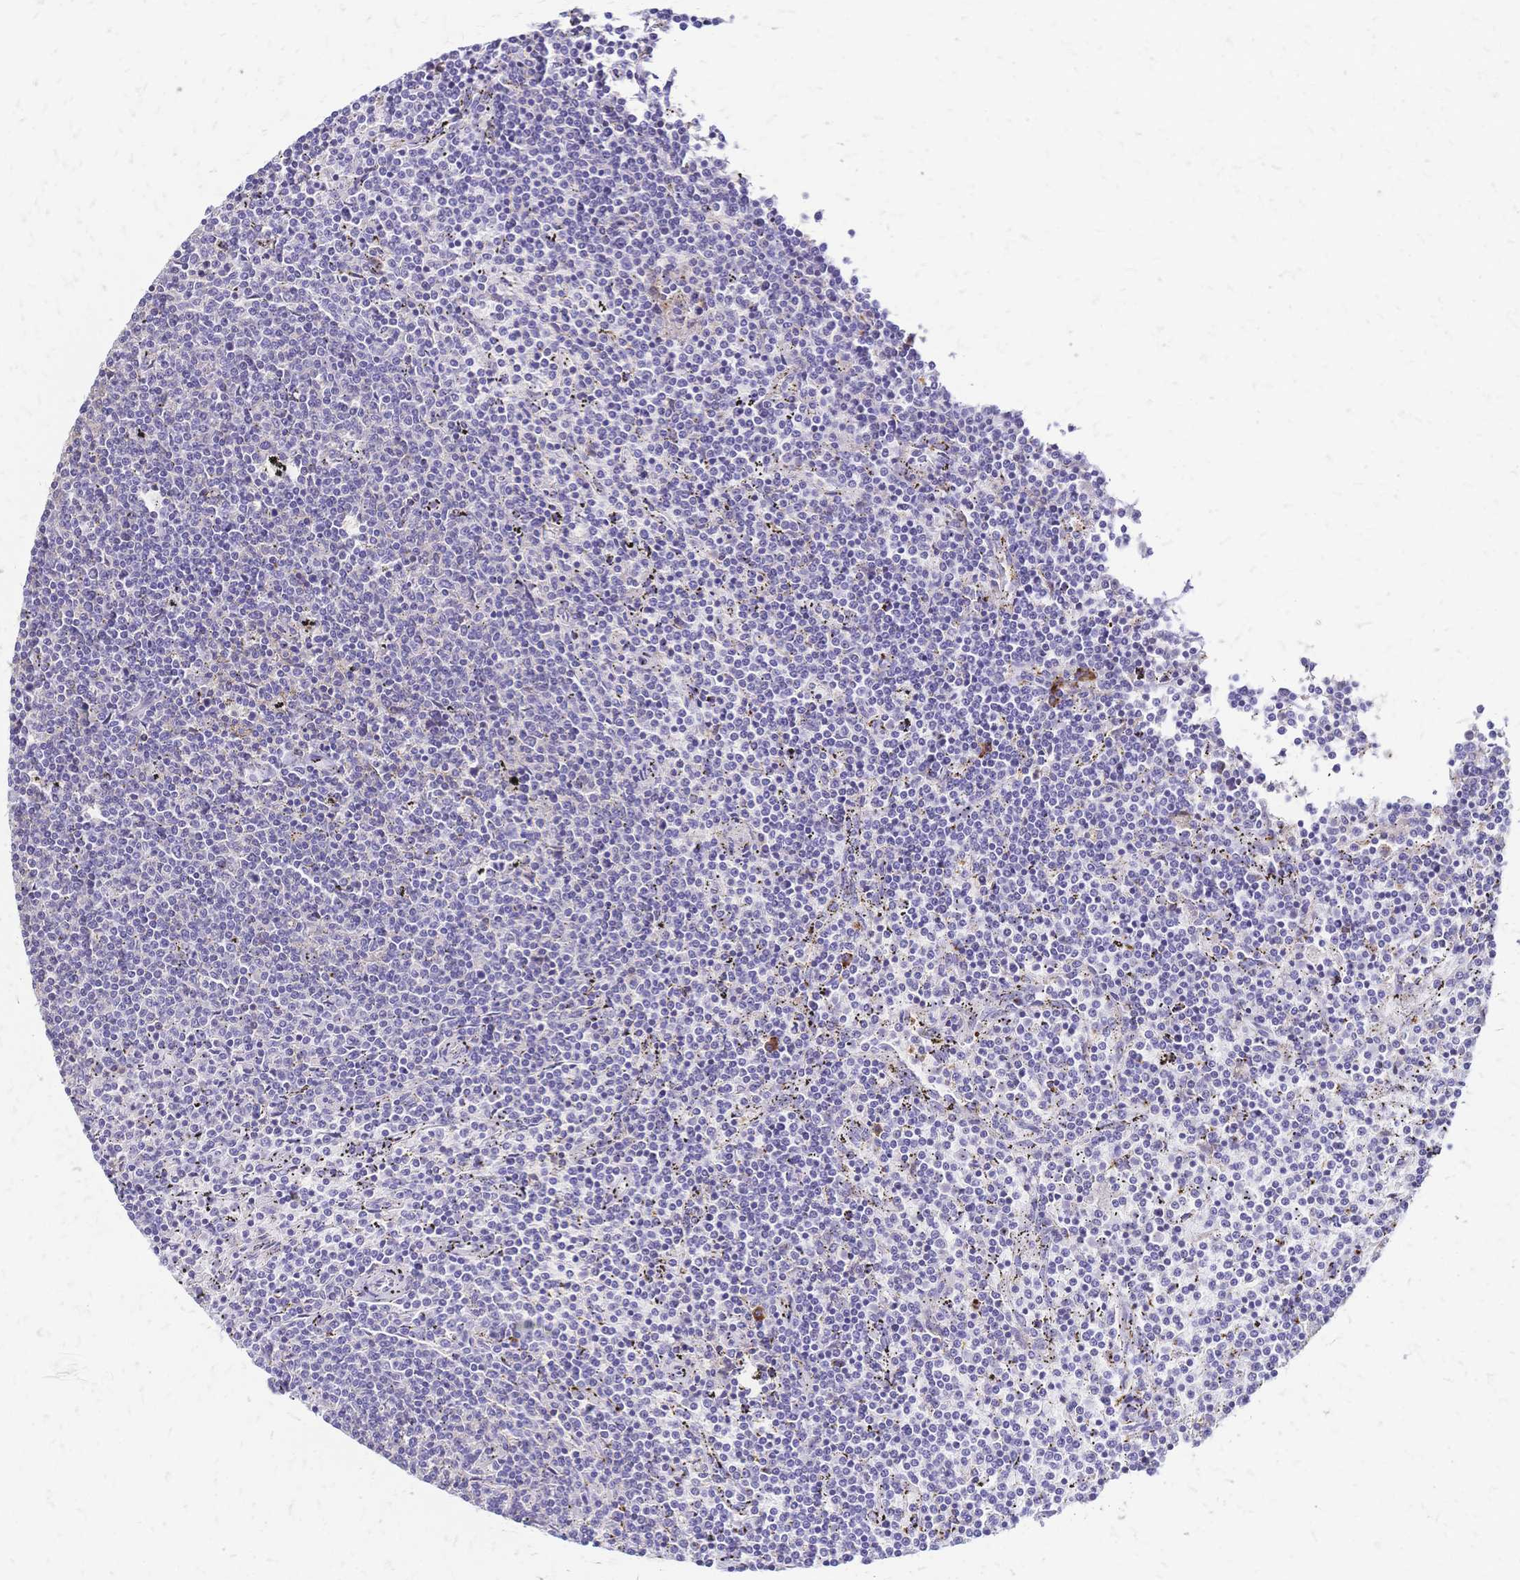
{"staining": {"intensity": "negative", "quantity": "none", "location": "none"}, "tissue": "lymphoma", "cell_type": "Tumor cells", "image_type": "cancer", "snomed": [{"axis": "morphology", "description": "Malignant lymphoma, non-Hodgkin's type, Low grade"}, {"axis": "topography", "description": "Spleen"}], "caption": "This is a micrograph of immunohistochemistry (IHC) staining of lymphoma, which shows no positivity in tumor cells. (IHC, brightfield microscopy, high magnification).", "gene": "IL2RA", "patient": {"sex": "female", "age": 50}}